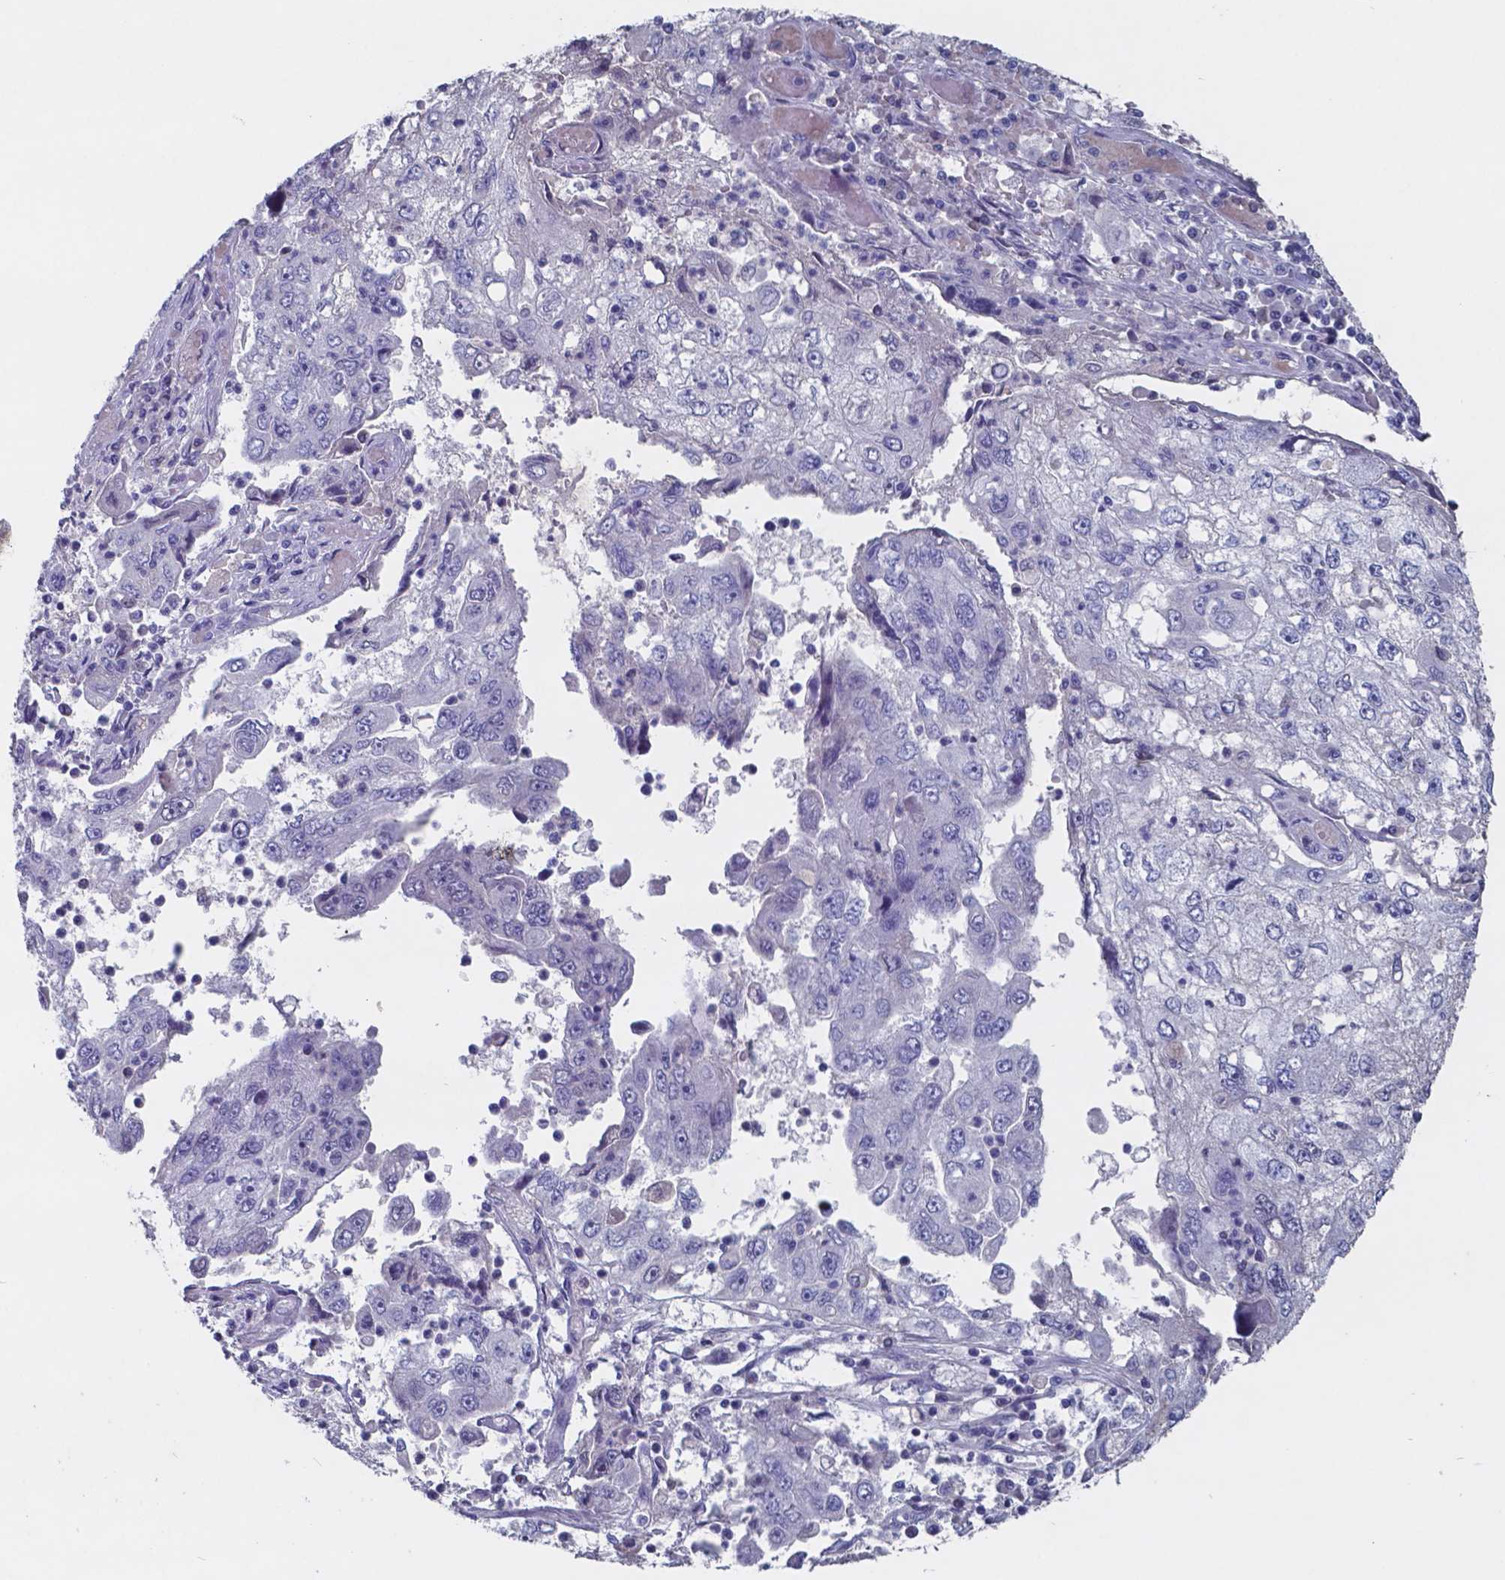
{"staining": {"intensity": "negative", "quantity": "none", "location": "none"}, "tissue": "cervical cancer", "cell_type": "Tumor cells", "image_type": "cancer", "snomed": [{"axis": "morphology", "description": "Squamous cell carcinoma, NOS"}, {"axis": "topography", "description": "Cervix"}], "caption": "Immunohistochemistry (IHC) photomicrograph of neoplastic tissue: human cervical cancer (squamous cell carcinoma) stained with DAB displays no significant protein staining in tumor cells.", "gene": "TTR", "patient": {"sex": "female", "age": 36}}